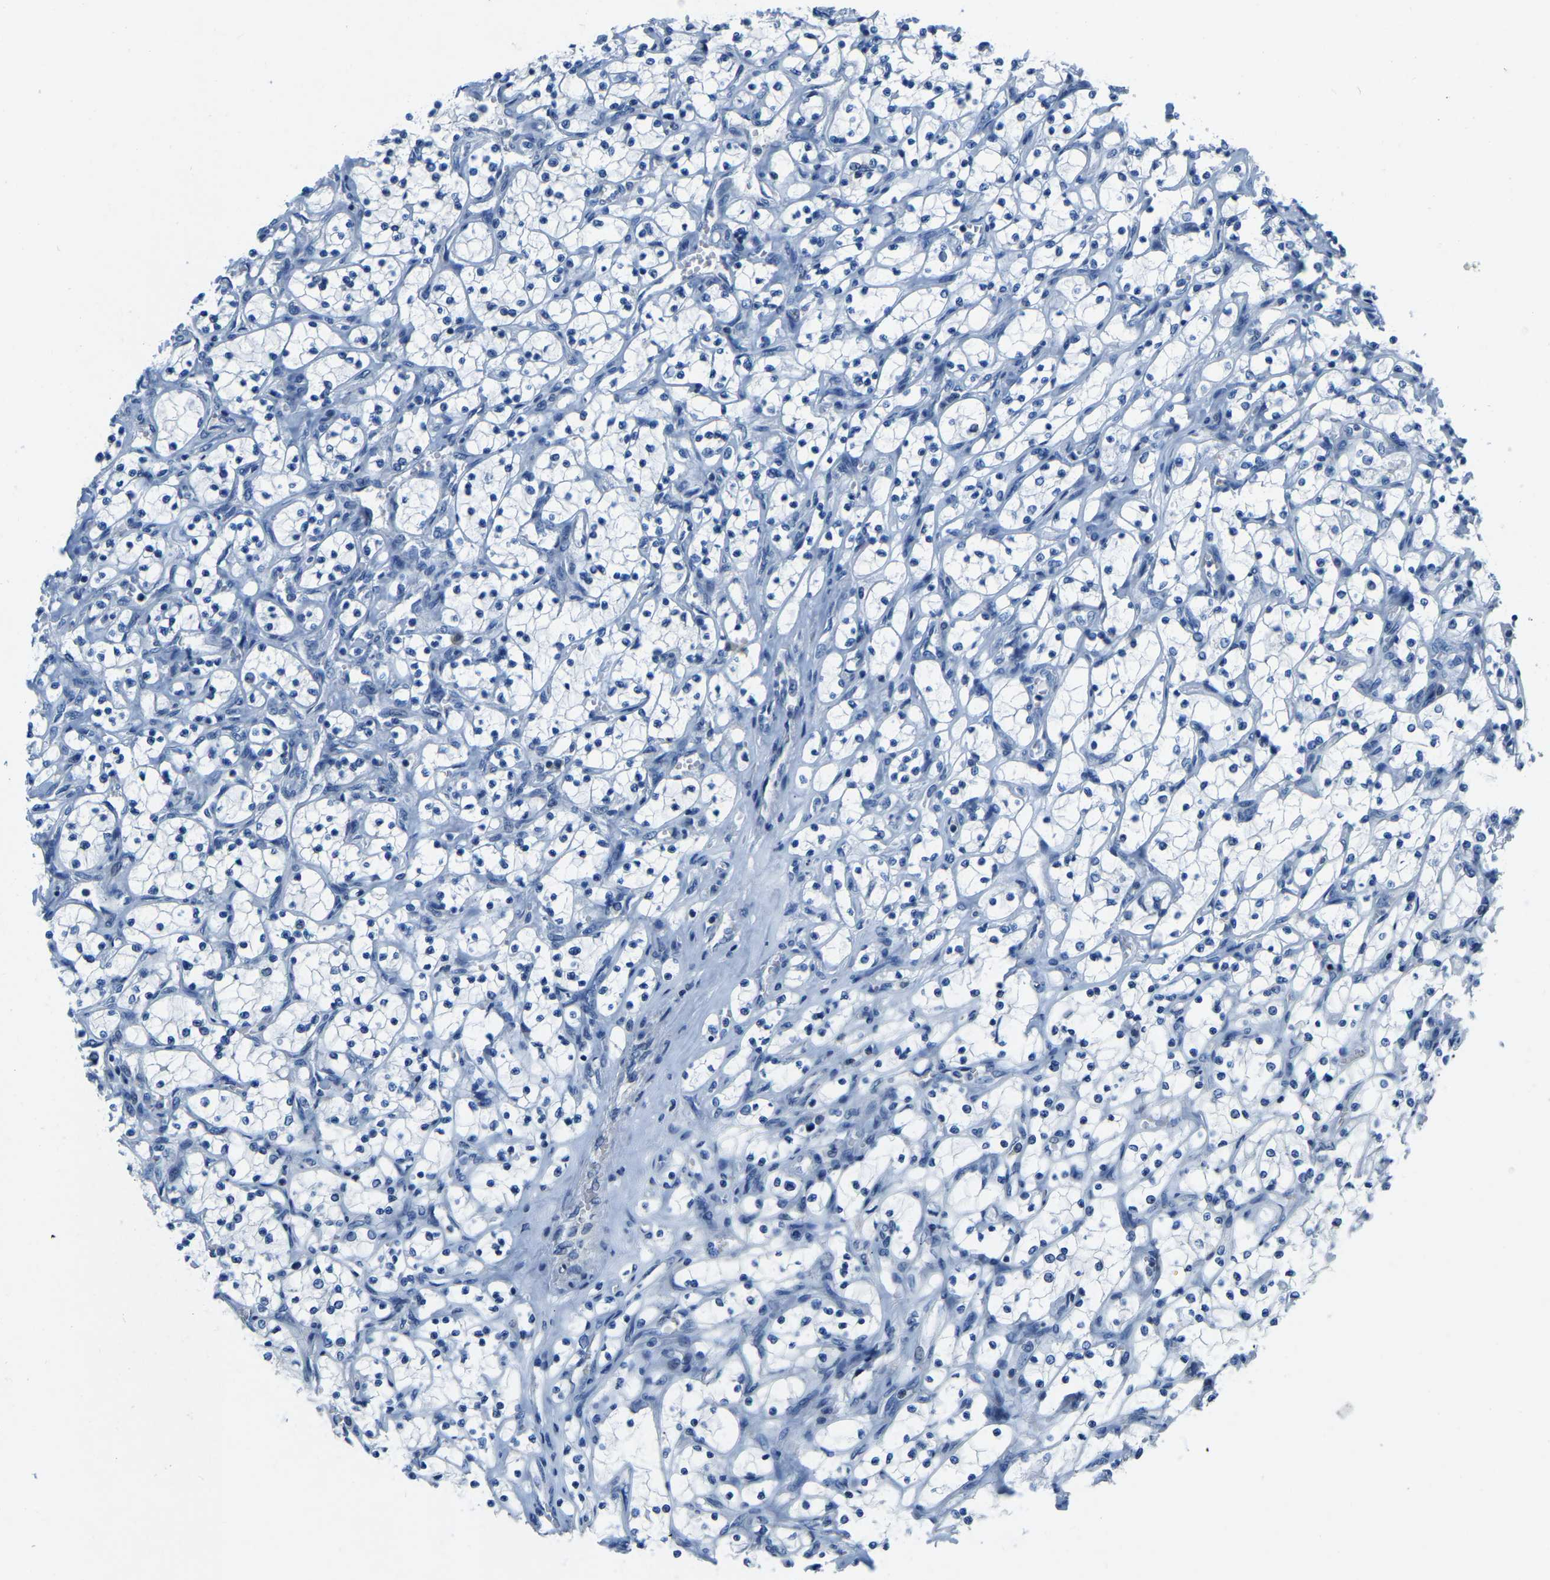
{"staining": {"intensity": "negative", "quantity": "none", "location": "none"}, "tissue": "renal cancer", "cell_type": "Tumor cells", "image_type": "cancer", "snomed": [{"axis": "morphology", "description": "Adenocarcinoma, NOS"}, {"axis": "topography", "description": "Kidney"}], "caption": "Tumor cells show no significant protein positivity in renal cancer (adenocarcinoma). Nuclei are stained in blue.", "gene": "XIRP1", "patient": {"sex": "female", "age": 69}}